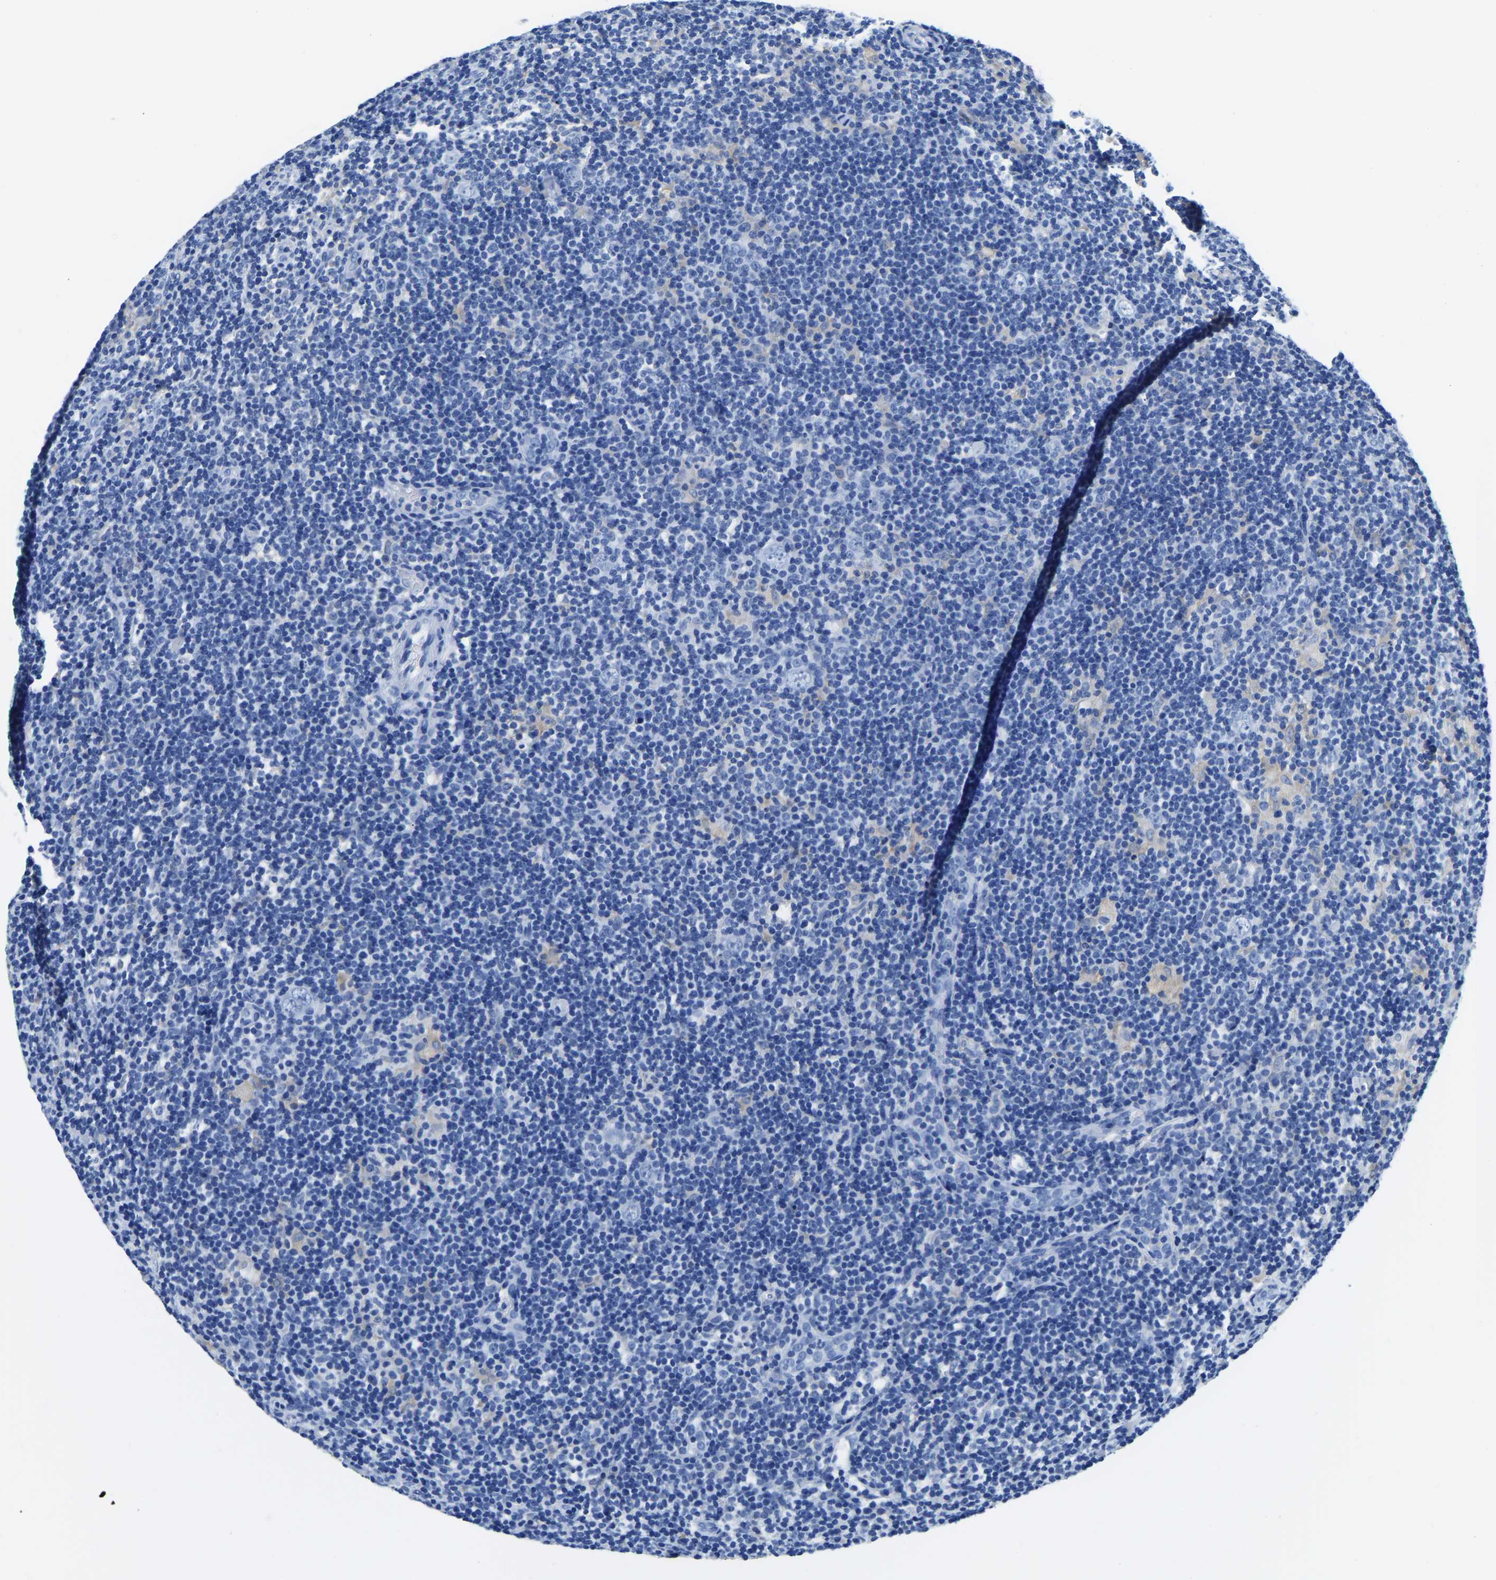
{"staining": {"intensity": "negative", "quantity": "none", "location": "none"}, "tissue": "lymphoma", "cell_type": "Tumor cells", "image_type": "cancer", "snomed": [{"axis": "morphology", "description": "Hodgkin's disease, NOS"}, {"axis": "topography", "description": "Lymph node"}], "caption": "This image is of Hodgkin's disease stained with immunohistochemistry (IHC) to label a protein in brown with the nuclei are counter-stained blue. There is no expression in tumor cells.", "gene": "ZDHHC13", "patient": {"sex": "female", "age": 57}}